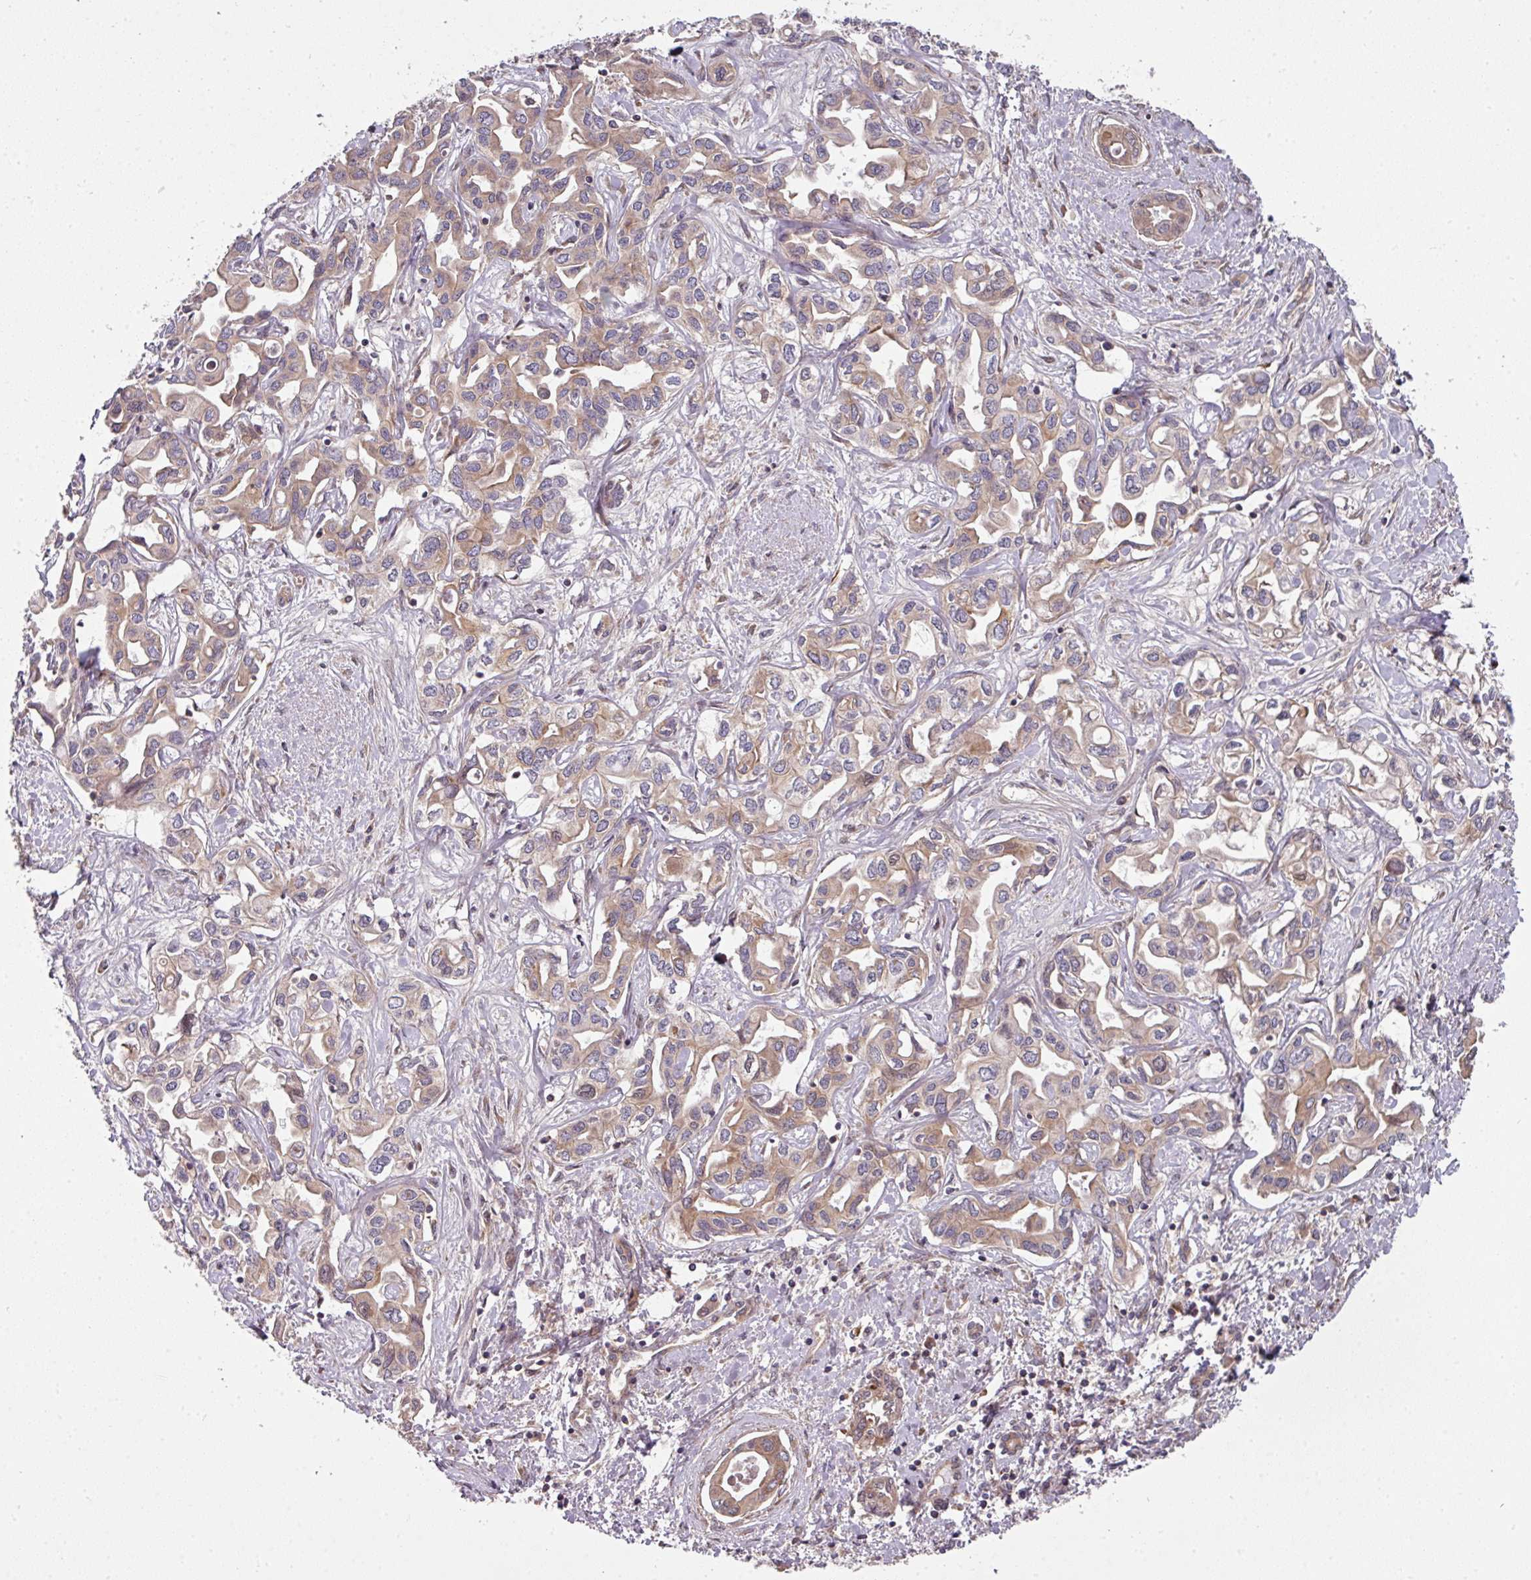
{"staining": {"intensity": "weak", "quantity": ">75%", "location": "cytoplasmic/membranous"}, "tissue": "liver cancer", "cell_type": "Tumor cells", "image_type": "cancer", "snomed": [{"axis": "morphology", "description": "Cholangiocarcinoma"}, {"axis": "topography", "description": "Liver"}], "caption": "Immunohistochemical staining of human liver cancer (cholangiocarcinoma) demonstrates weak cytoplasmic/membranous protein positivity in about >75% of tumor cells. (brown staining indicates protein expression, while blue staining denotes nuclei).", "gene": "CAMLG", "patient": {"sex": "female", "age": 64}}